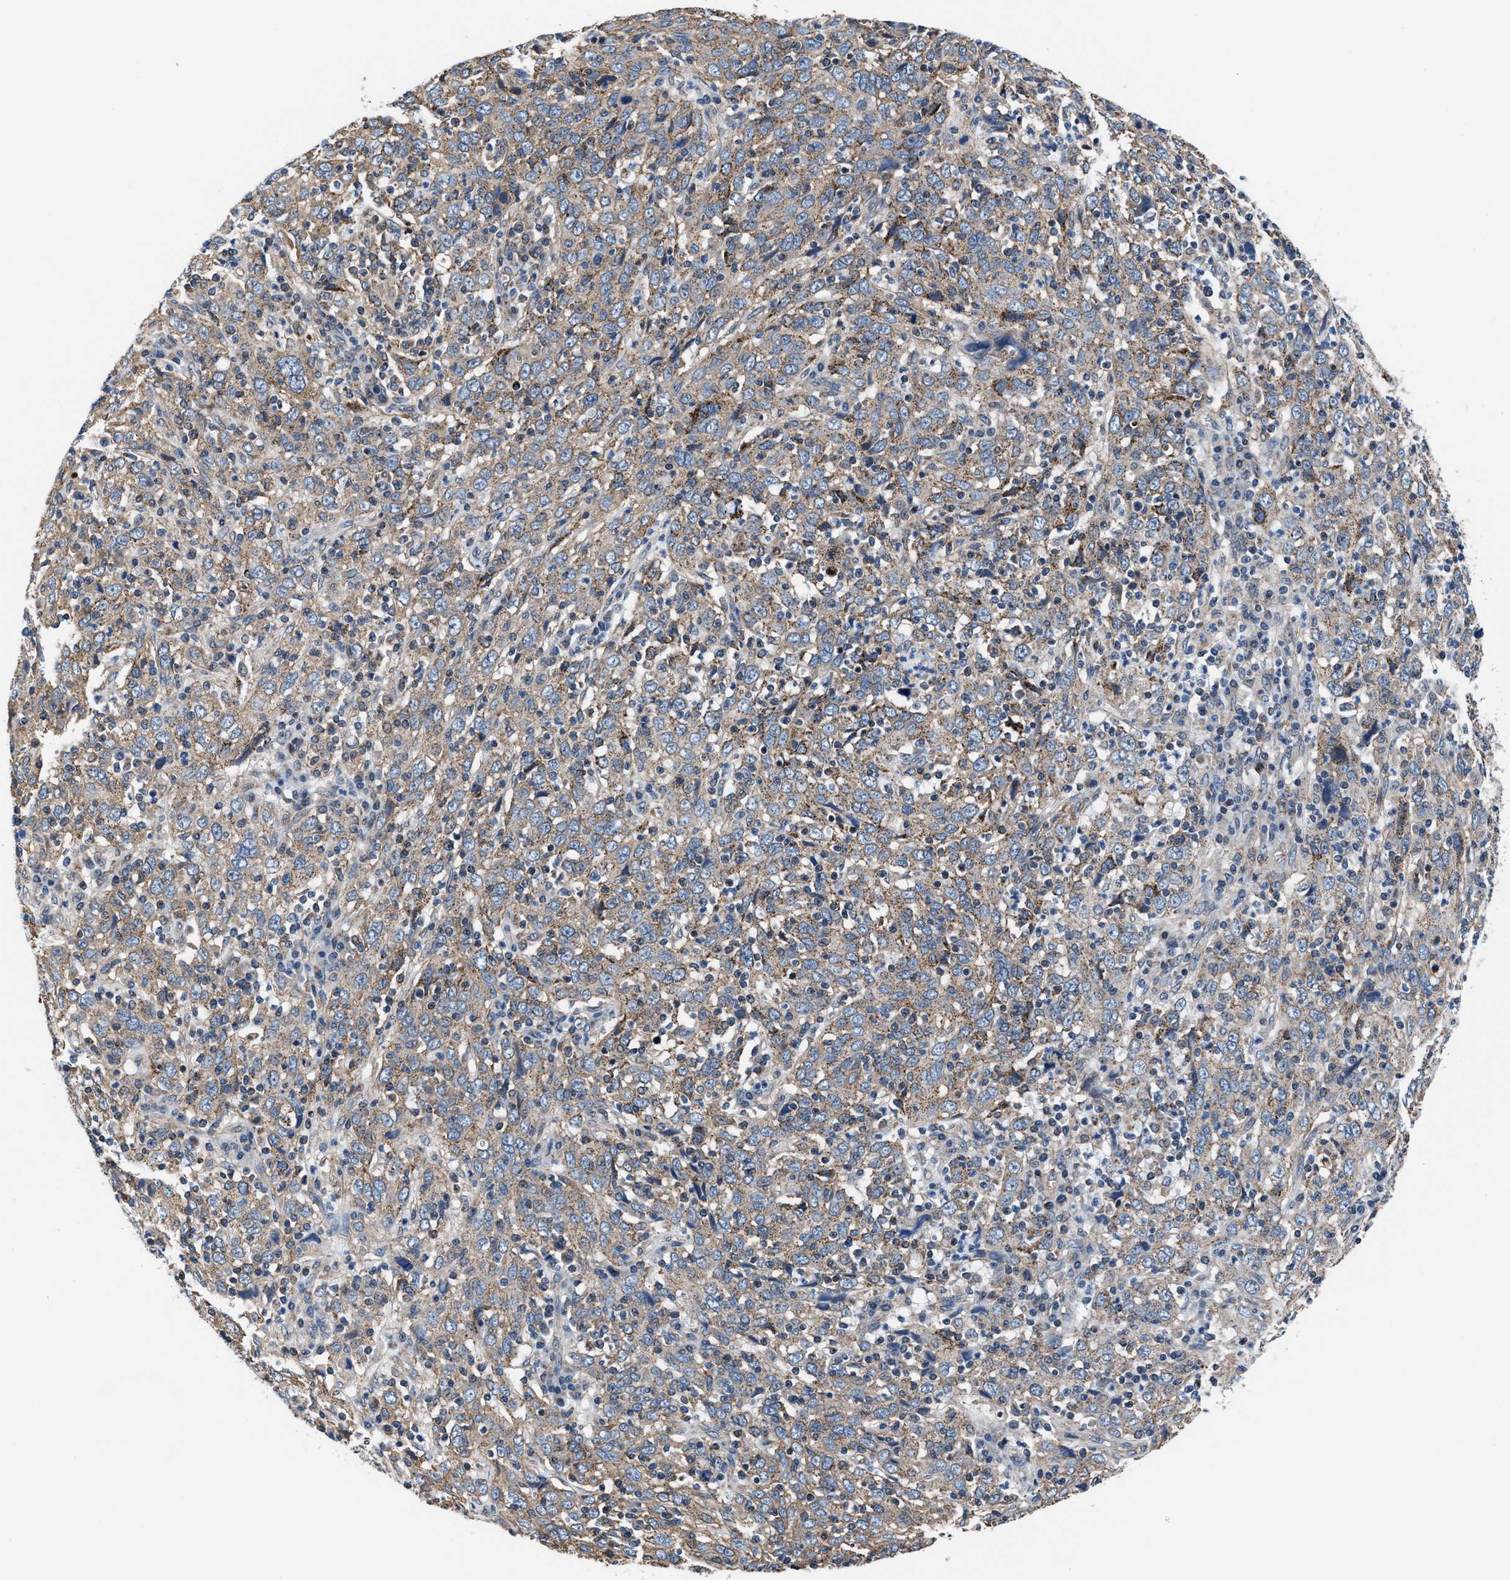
{"staining": {"intensity": "weak", "quantity": ">75%", "location": "cytoplasmic/membranous"}, "tissue": "cervical cancer", "cell_type": "Tumor cells", "image_type": "cancer", "snomed": [{"axis": "morphology", "description": "Squamous cell carcinoma, NOS"}, {"axis": "topography", "description": "Cervix"}], "caption": "Immunohistochemistry (IHC) of squamous cell carcinoma (cervical) exhibits low levels of weak cytoplasmic/membranous positivity in about >75% of tumor cells. The staining is performed using DAB brown chromogen to label protein expression. The nuclei are counter-stained blue using hematoxylin.", "gene": "NKTR", "patient": {"sex": "female", "age": 46}}